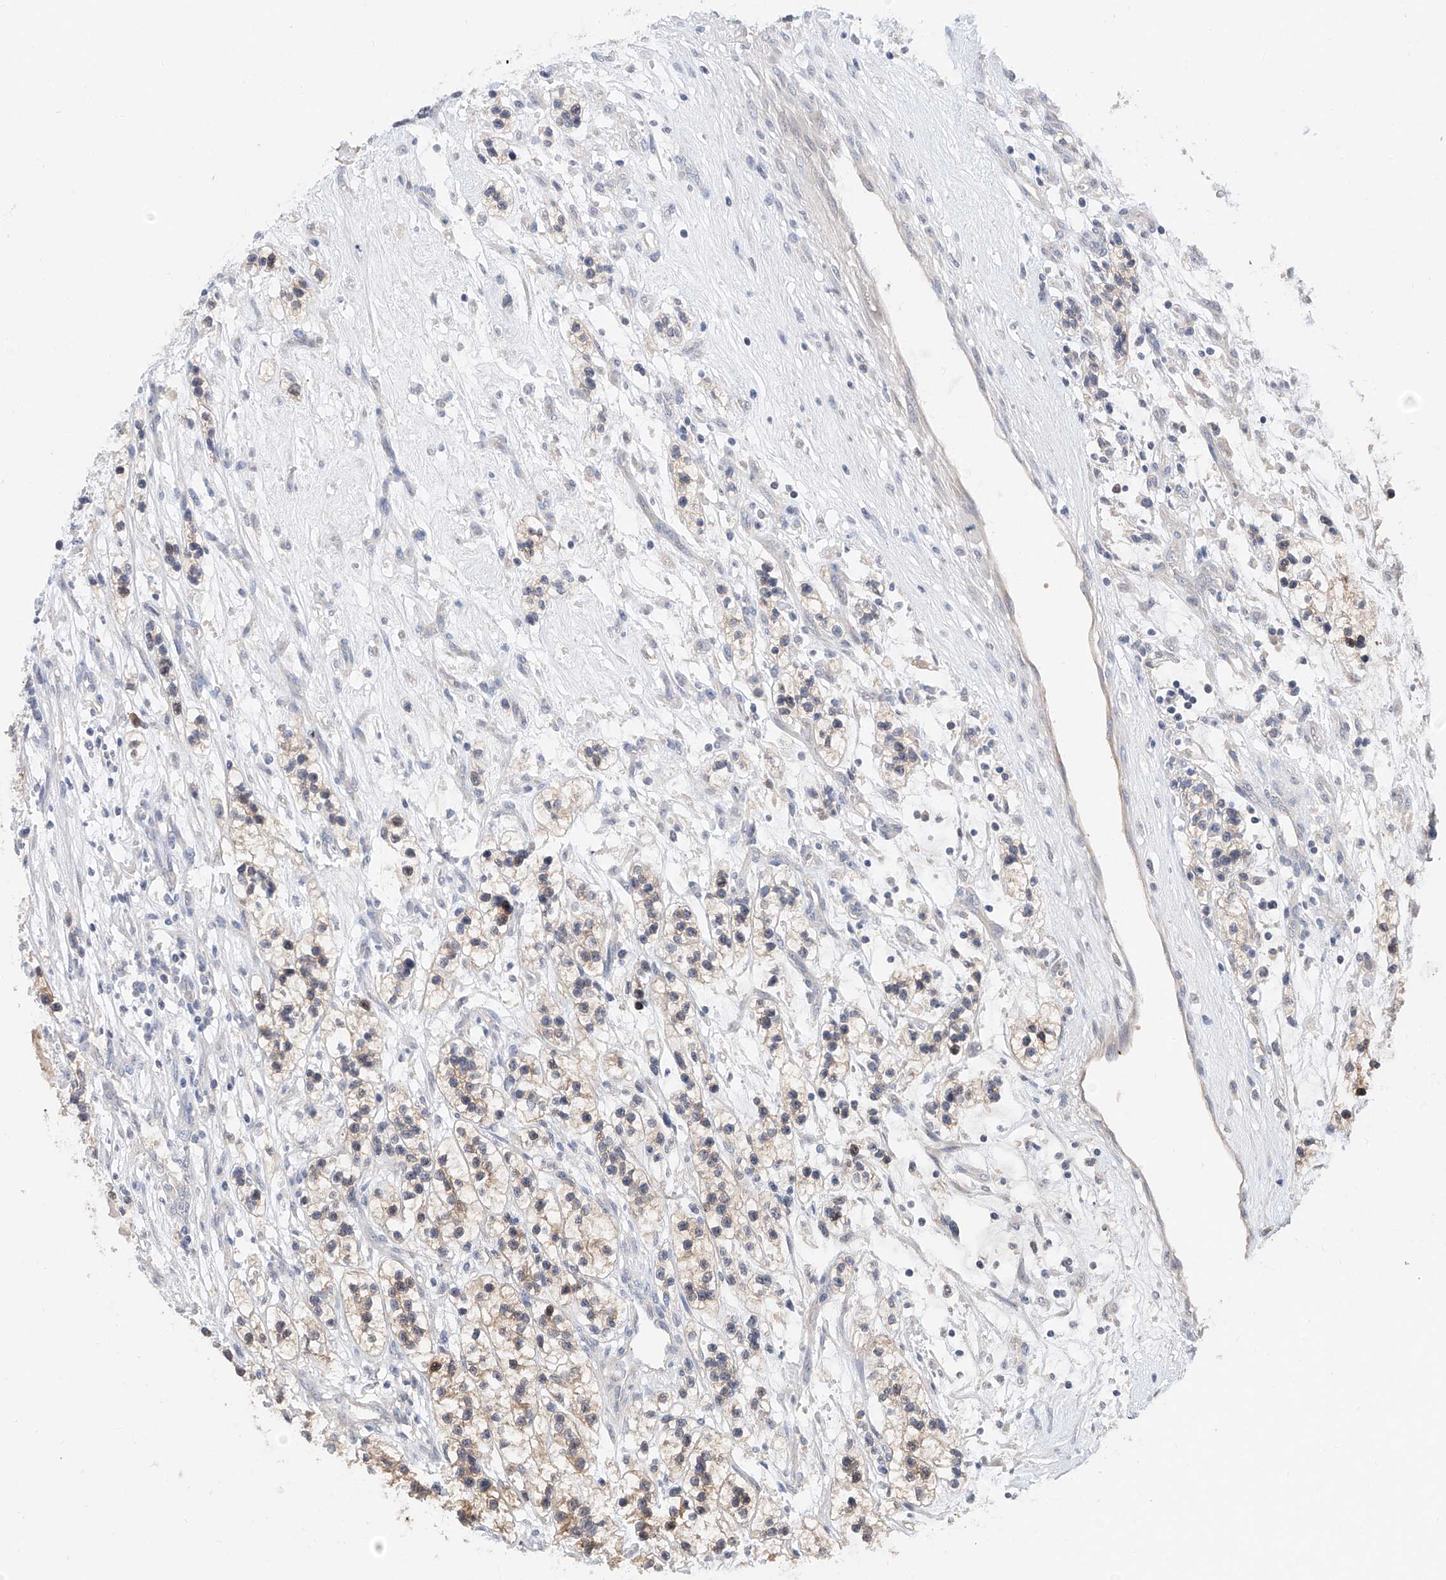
{"staining": {"intensity": "weak", "quantity": ">75%", "location": "cytoplasmic/membranous"}, "tissue": "renal cancer", "cell_type": "Tumor cells", "image_type": "cancer", "snomed": [{"axis": "morphology", "description": "Adenocarcinoma, NOS"}, {"axis": "topography", "description": "Kidney"}], "caption": "Approximately >75% of tumor cells in renal cancer (adenocarcinoma) display weak cytoplasmic/membranous protein expression as visualized by brown immunohistochemical staining.", "gene": "FUCA2", "patient": {"sex": "female", "age": 57}}